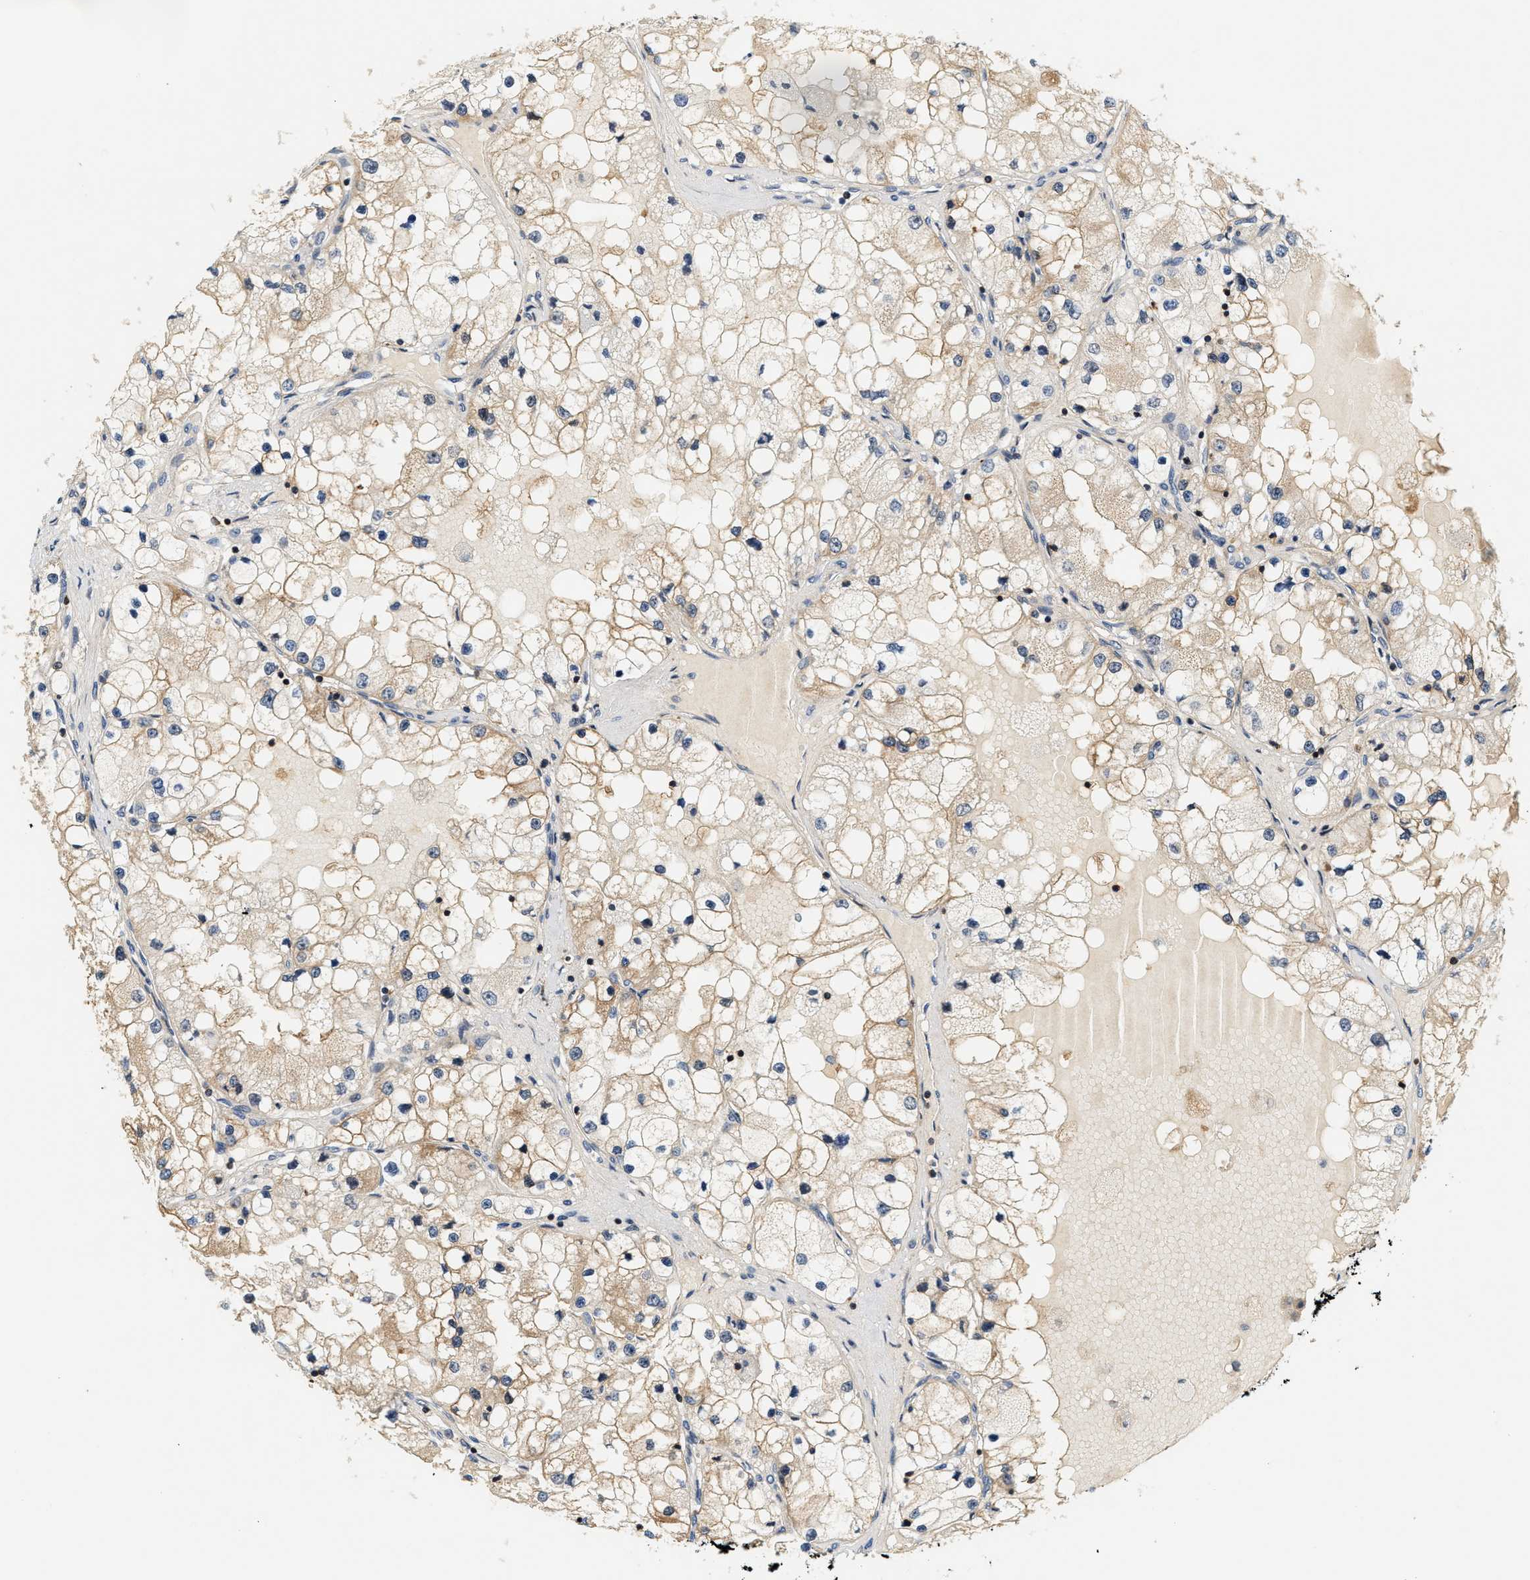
{"staining": {"intensity": "weak", "quantity": ">75%", "location": "cytoplasmic/membranous"}, "tissue": "renal cancer", "cell_type": "Tumor cells", "image_type": "cancer", "snomed": [{"axis": "morphology", "description": "Adenocarcinoma, NOS"}, {"axis": "topography", "description": "Kidney"}], "caption": "Protein expression analysis of human renal cancer reveals weak cytoplasmic/membranous staining in approximately >75% of tumor cells.", "gene": "SAMD9", "patient": {"sex": "male", "age": 68}}